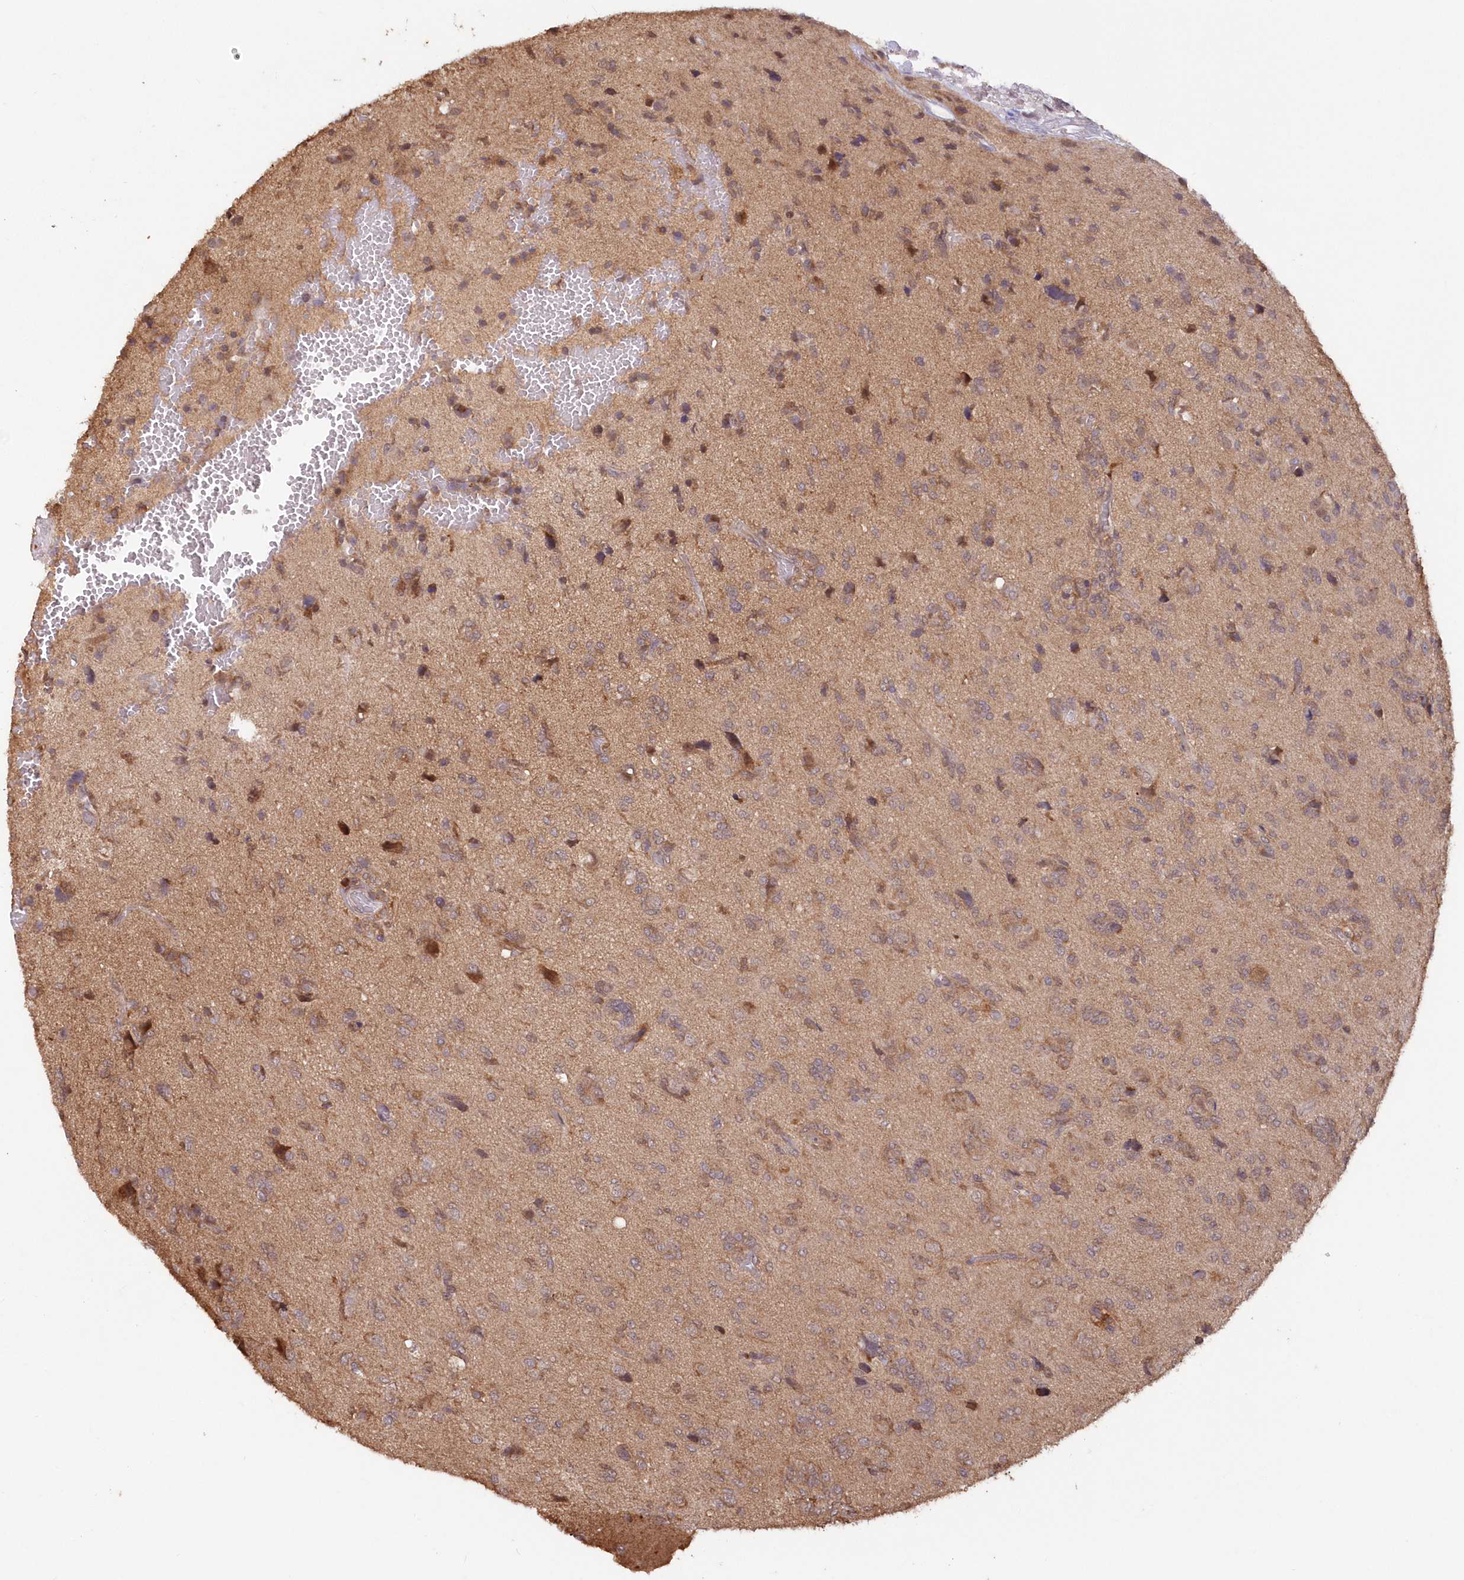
{"staining": {"intensity": "weak", "quantity": "25%-75%", "location": "cytoplasmic/membranous"}, "tissue": "glioma", "cell_type": "Tumor cells", "image_type": "cancer", "snomed": [{"axis": "morphology", "description": "Glioma, malignant, High grade"}, {"axis": "topography", "description": "Brain"}], "caption": "Glioma tissue exhibits weak cytoplasmic/membranous positivity in approximately 25%-75% of tumor cells, visualized by immunohistochemistry.", "gene": "SNED1", "patient": {"sex": "female", "age": 59}}